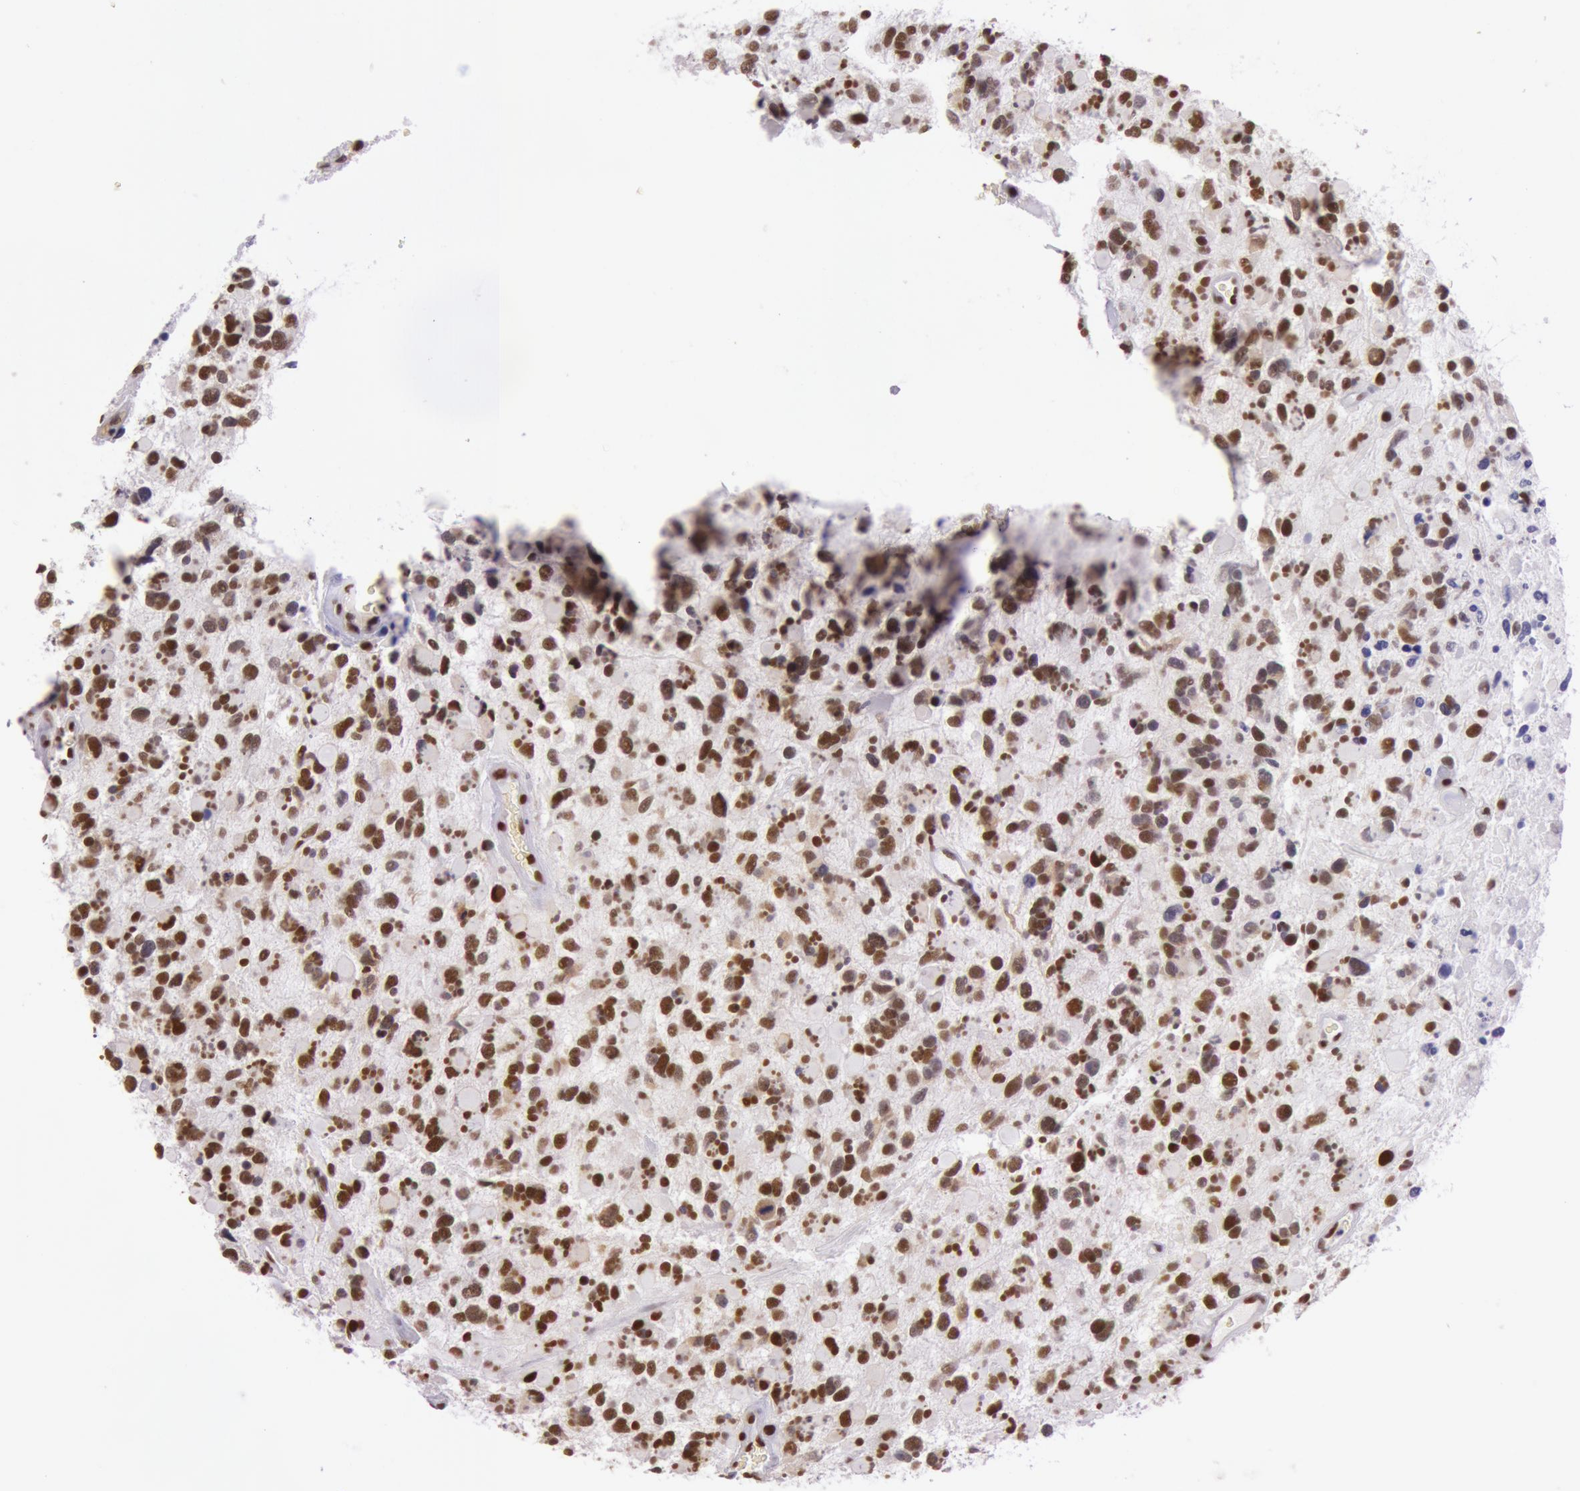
{"staining": {"intensity": "strong", "quantity": ">75%", "location": "nuclear"}, "tissue": "glioma", "cell_type": "Tumor cells", "image_type": "cancer", "snomed": [{"axis": "morphology", "description": "Glioma, malignant, High grade"}, {"axis": "topography", "description": "Brain"}], "caption": "Glioma stained for a protein (brown) demonstrates strong nuclear positive staining in about >75% of tumor cells.", "gene": "NBN", "patient": {"sex": "female", "age": 37}}